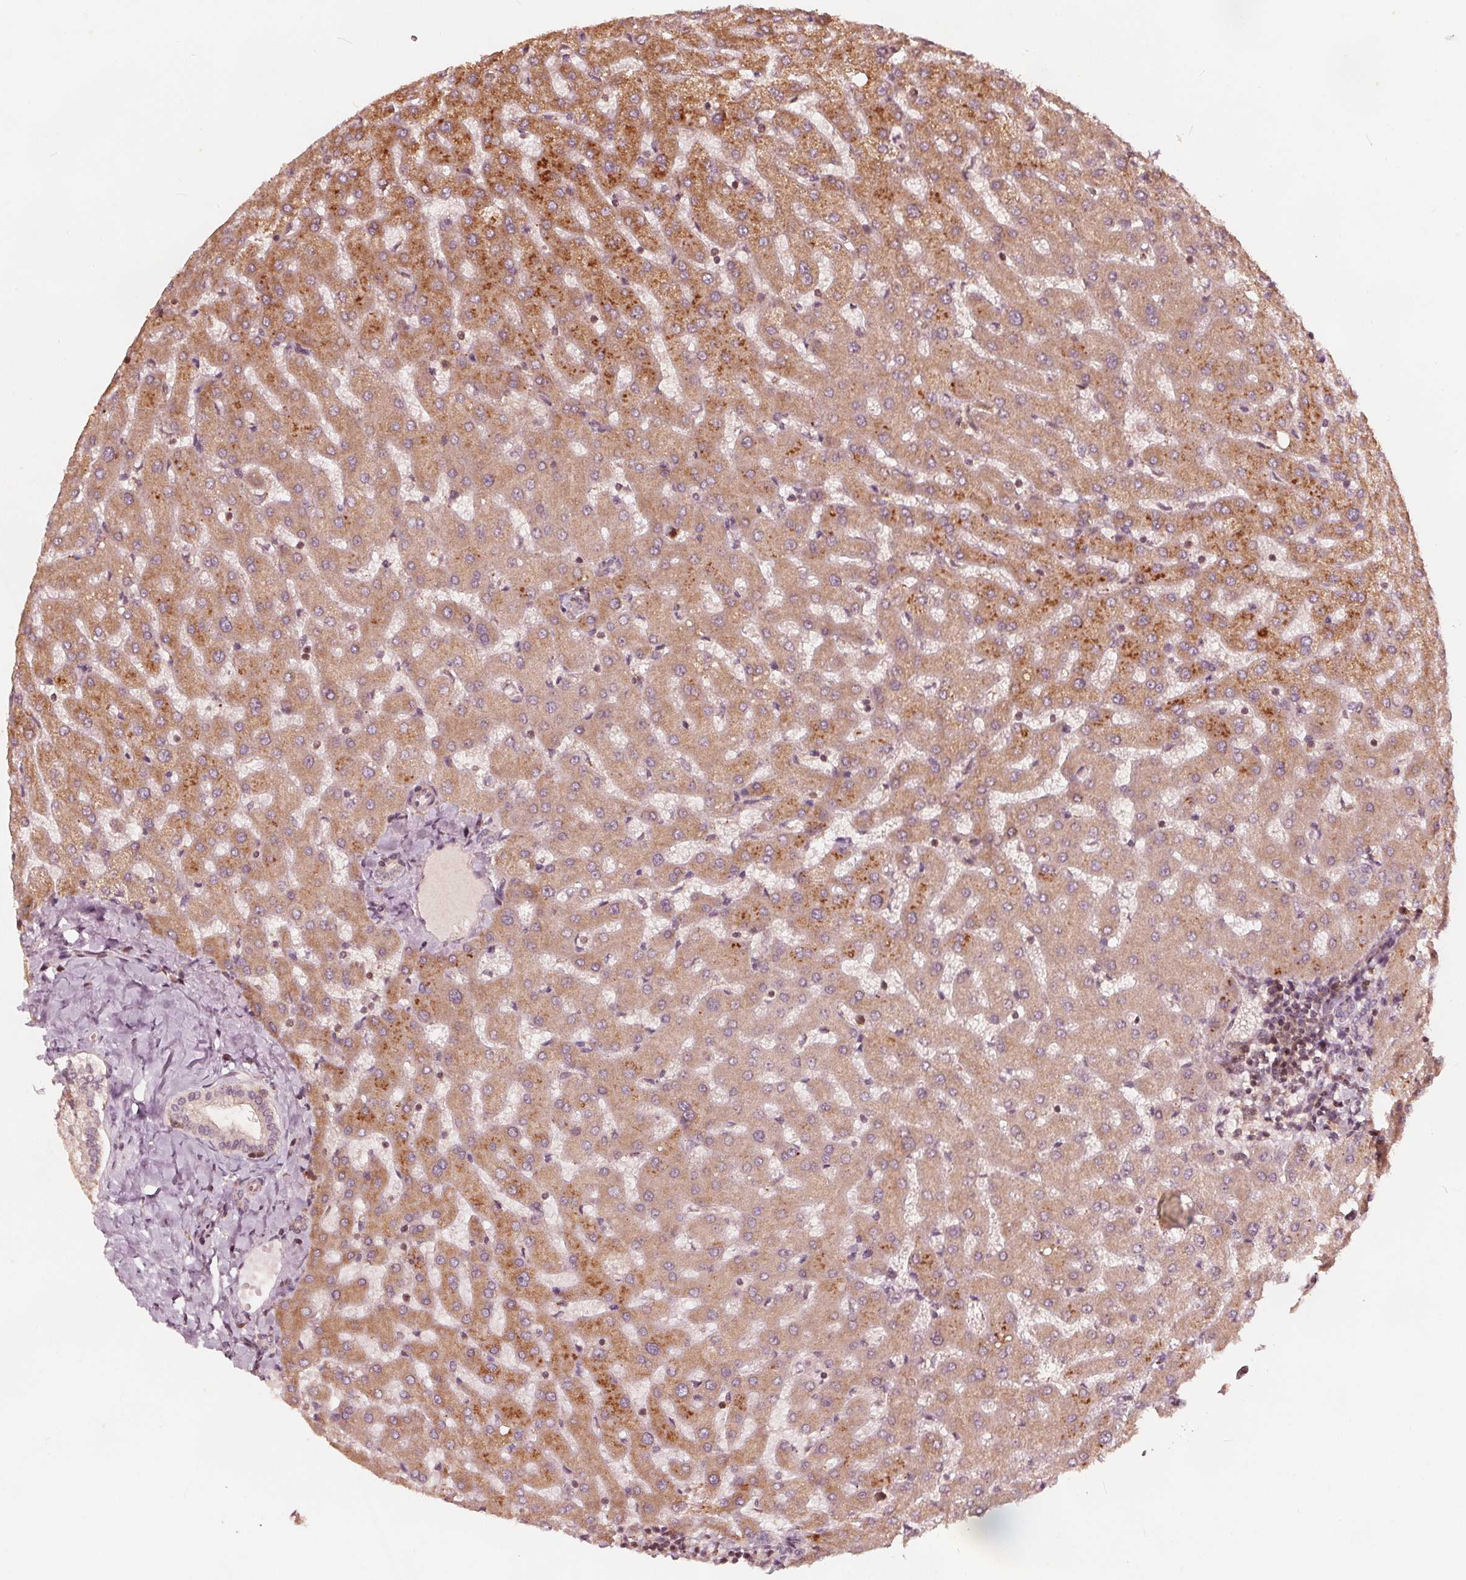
{"staining": {"intensity": "weak", "quantity": ">75%", "location": "cytoplasmic/membranous"}, "tissue": "liver", "cell_type": "Cholangiocytes", "image_type": "normal", "snomed": [{"axis": "morphology", "description": "Normal tissue, NOS"}, {"axis": "topography", "description": "Liver"}], "caption": "Protein analysis of benign liver demonstrates weak cytoplasmic/membranous positivity in about >75% of cholangiocytes. Nuclei are stained in blue.", "gene": "AIP", "patient": {"sex": "female", "age": 50}}